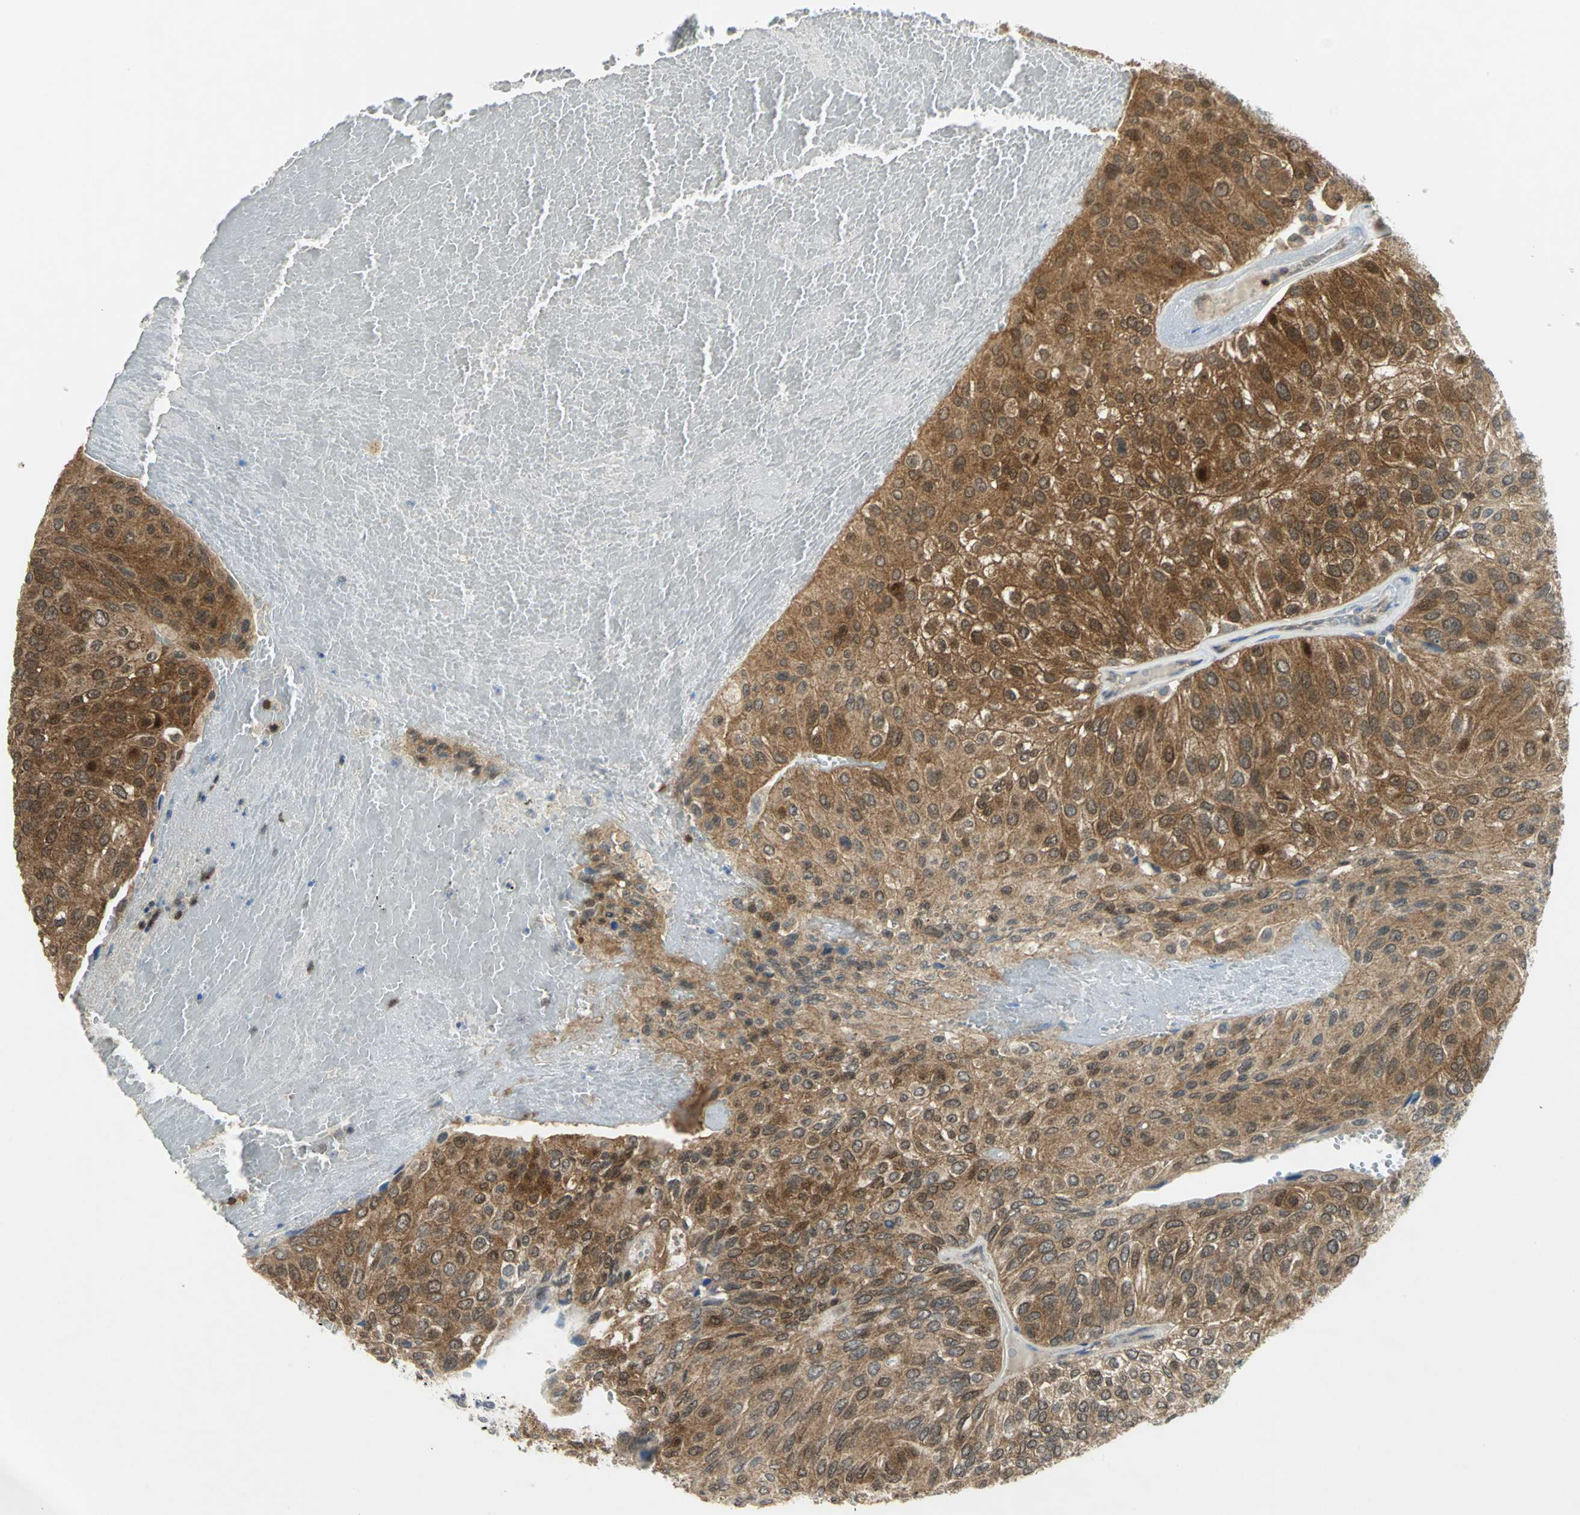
{"staining": {"intensity": "strong", "quantity": ">75%", "location": "cytoplasmic/membranous"}, "tissue": "urothelial cancer", "cell_type": "Tumor cells", "image_type": "cancer", "snomed": [{"axis": "morphology", "description": "Urothelial carcinoma, High grade"}, {"axis": "topography", "description": "Urinary bladder"}], "caption": "This is a micrograph of immunohistochemistry staining of urothelial cancer, which shows strong expression in the cytoplasmic/membranous of tumor cells.", "gene": "PPIA", "patient": {"sex": "male", "age": 66}}